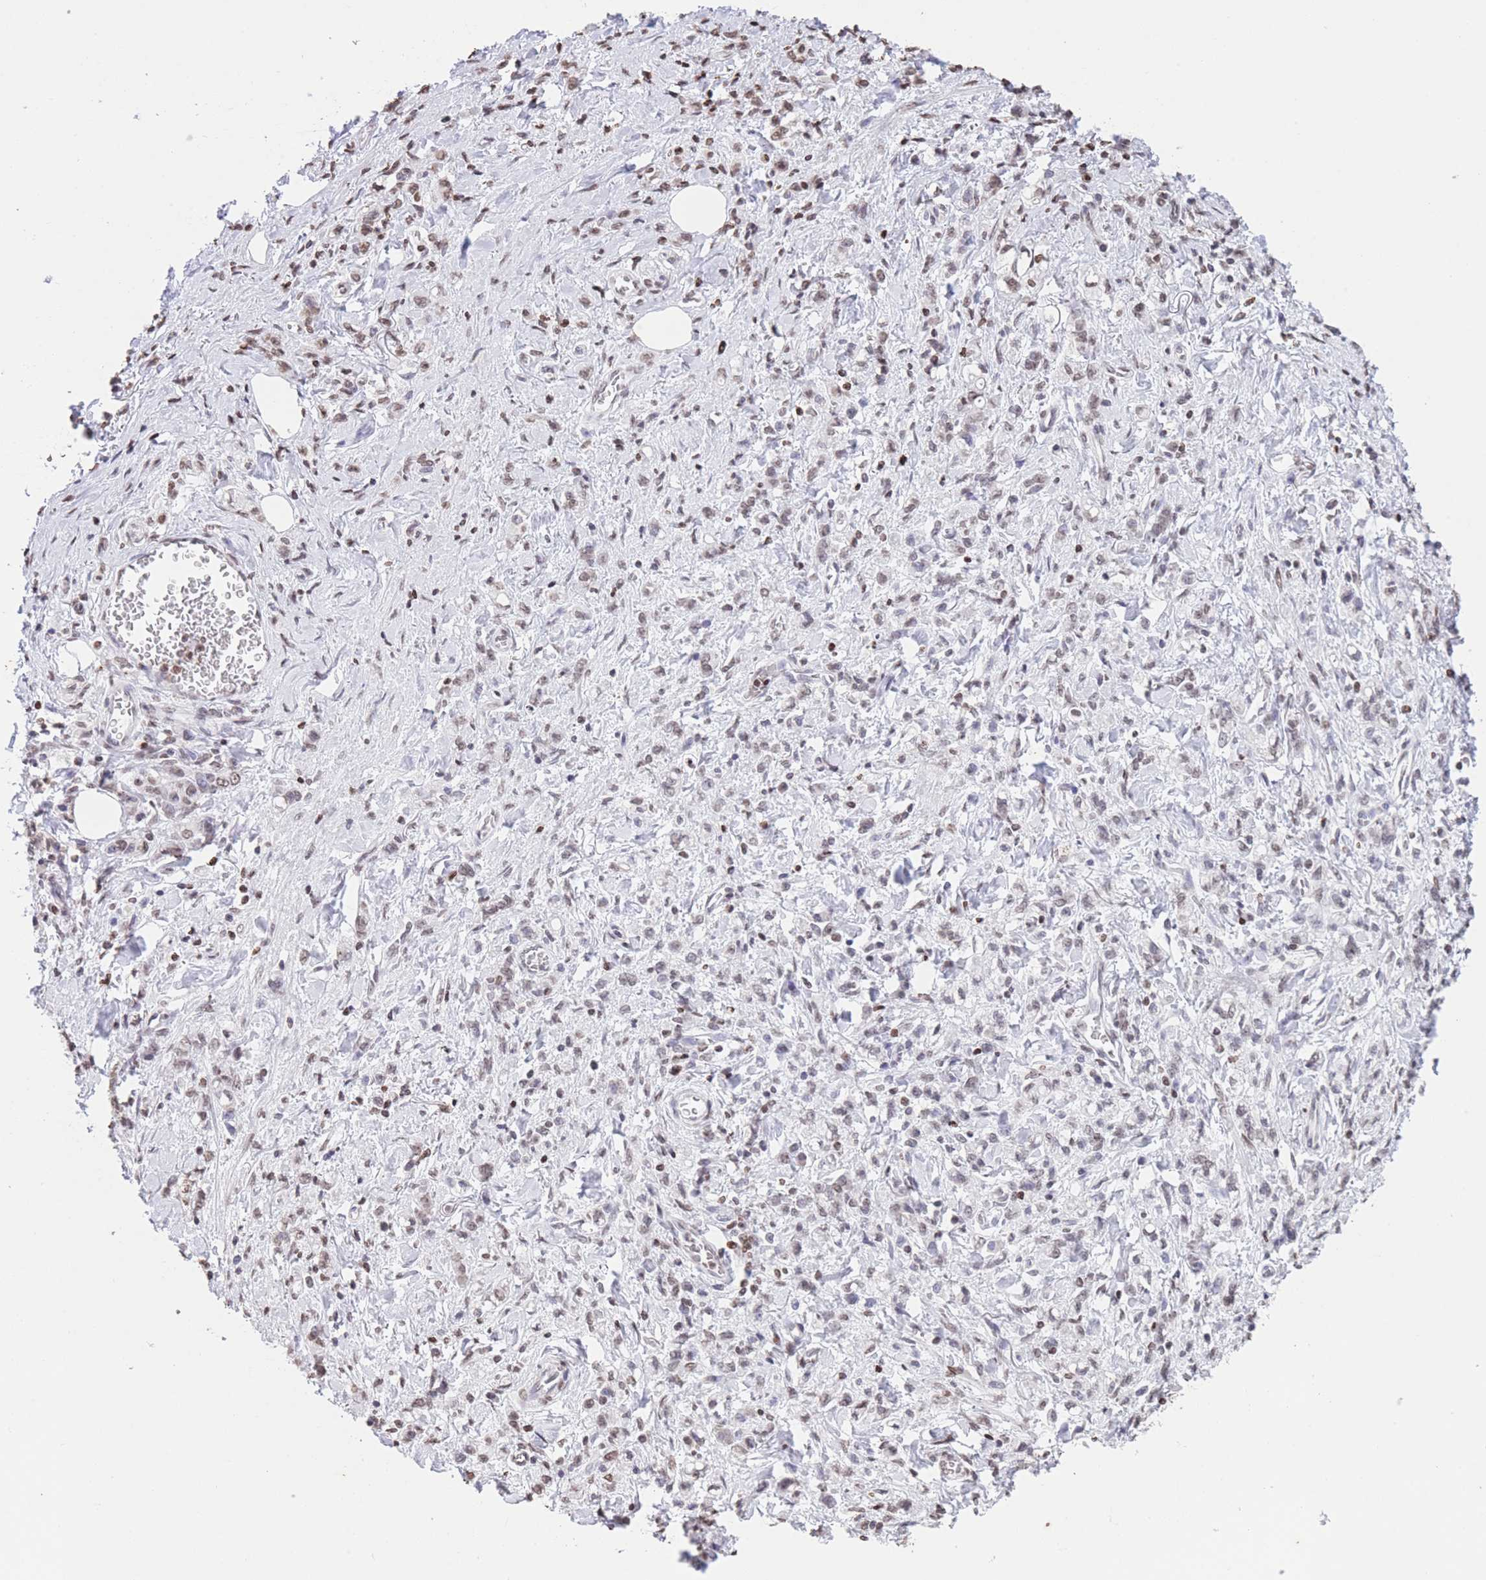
{"staining": {"intensity": "weak", "quantity": ">75%", "location": "nuclear"}, "tissue": "stomach cancer", "cell_type": "Tumor cells", "image_type": "cancer", "snomed": [{"axis": "morphology", "description": "Adenocarcinoma, NOS"}, {"axis": "topography", "description": "Stomach"}], "caption": "Brown immunohistochemical staining in human stomach cancer (adenocarcinoma) shows weak nuclear expression in approximately >75% of tumor cells.", "gene": "H2BC11", "patient": {"sex": "male", "age": 77}}